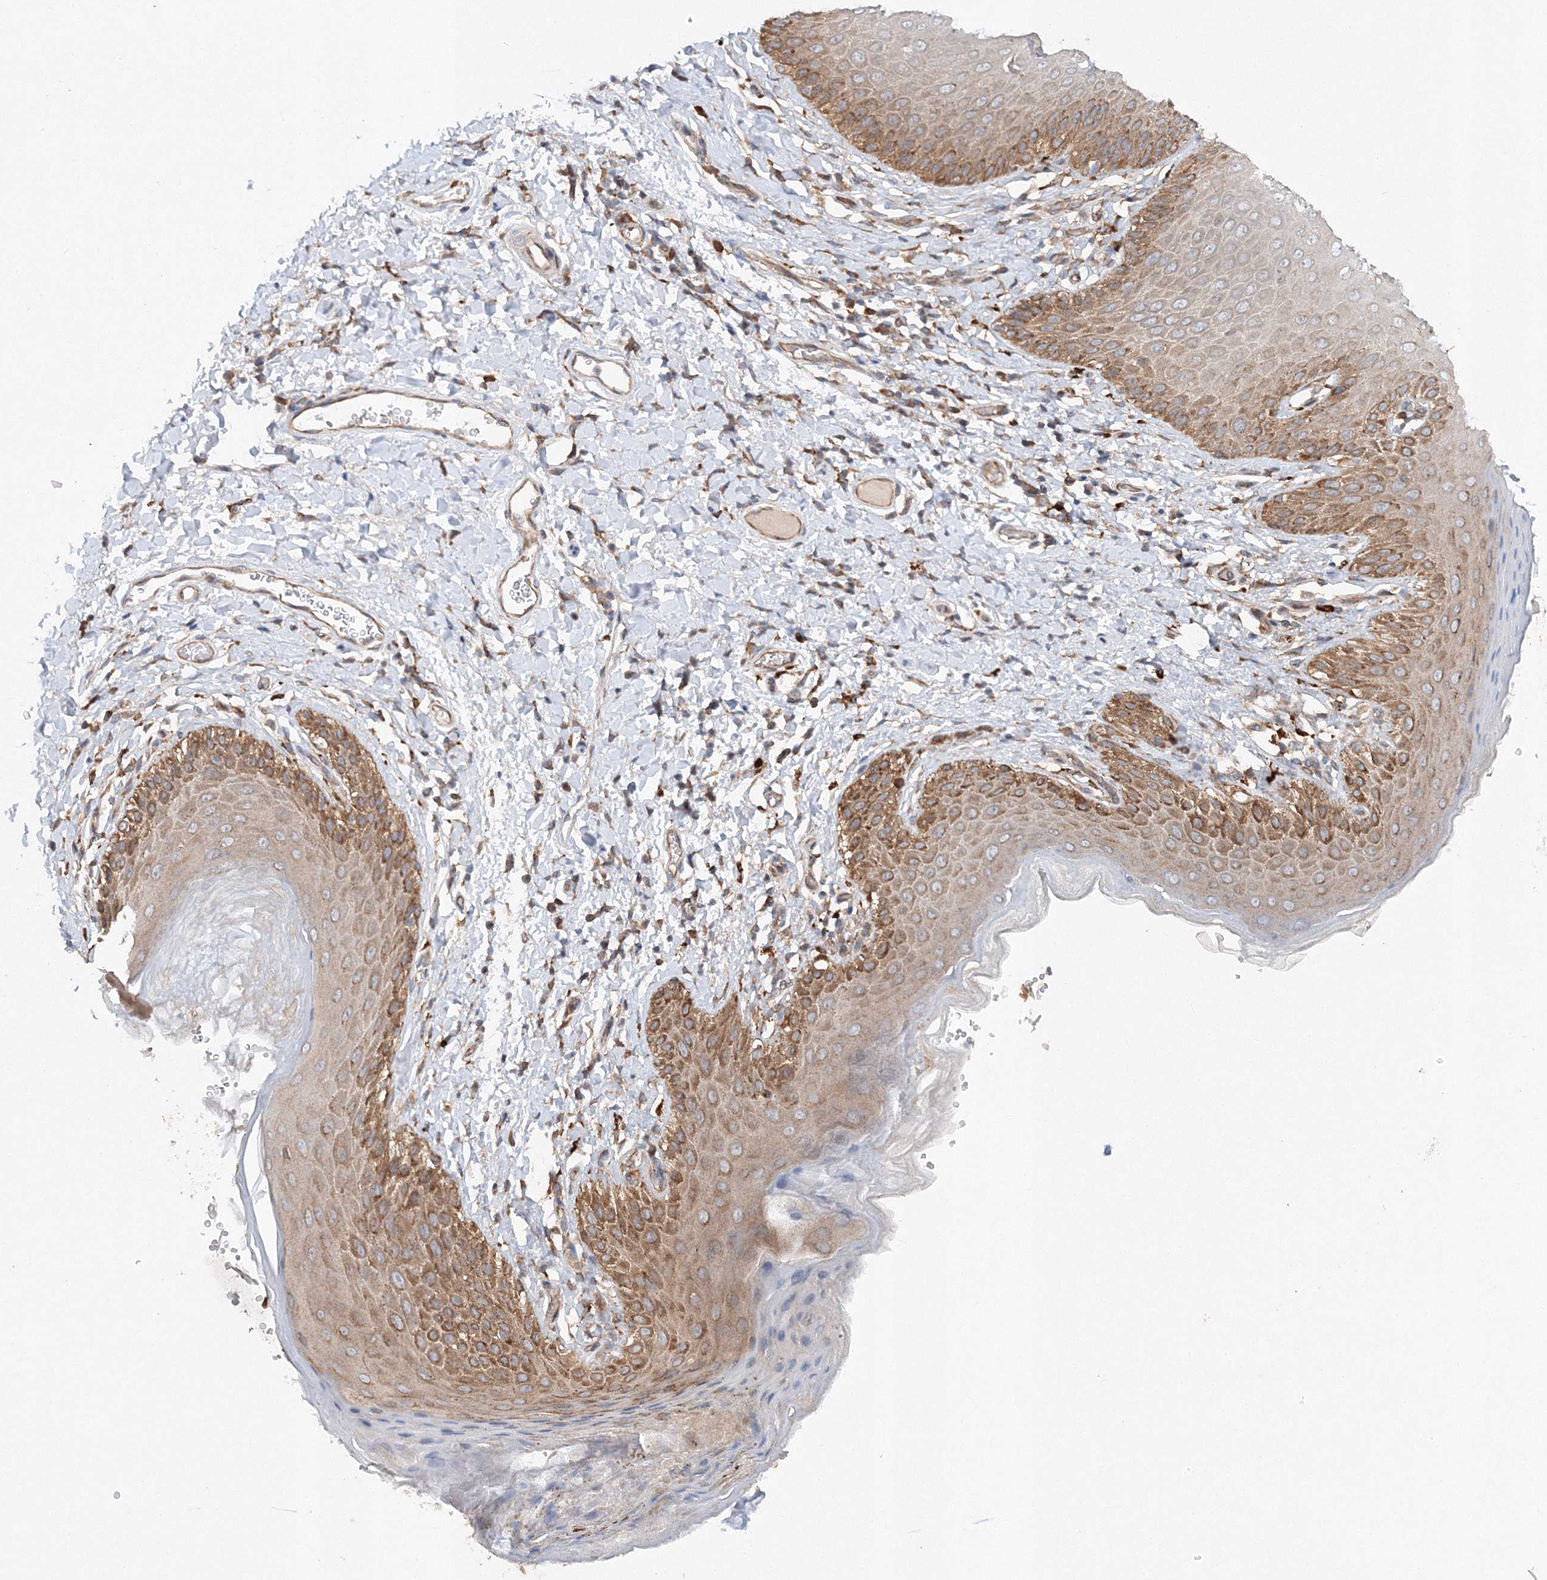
{"staining": {"intensity": "moderate", "quantity": "25%-75%", "location": "cytoplasmic/membranous"}, "tissue": "skin", "cell_type": "Epidermal cells", "image_type": "normal", "snomed": [{"axis": "morphology", "description": "Normal tissue, NOS"}, {"axis": "topography", "description": "Anal"}], "caption": "Moderate cytoplasmic/membranous expression is appreciated in about 25%-75% of epidermal cells in benign skin. The staining was performed using DAB to visualize the protein expression in brown, while the nuclei were stained in blue with hematoxylin (Magnification: 20x).", "gene": "SLC36A1", "patient": {"sex": "male", "age": 44}}